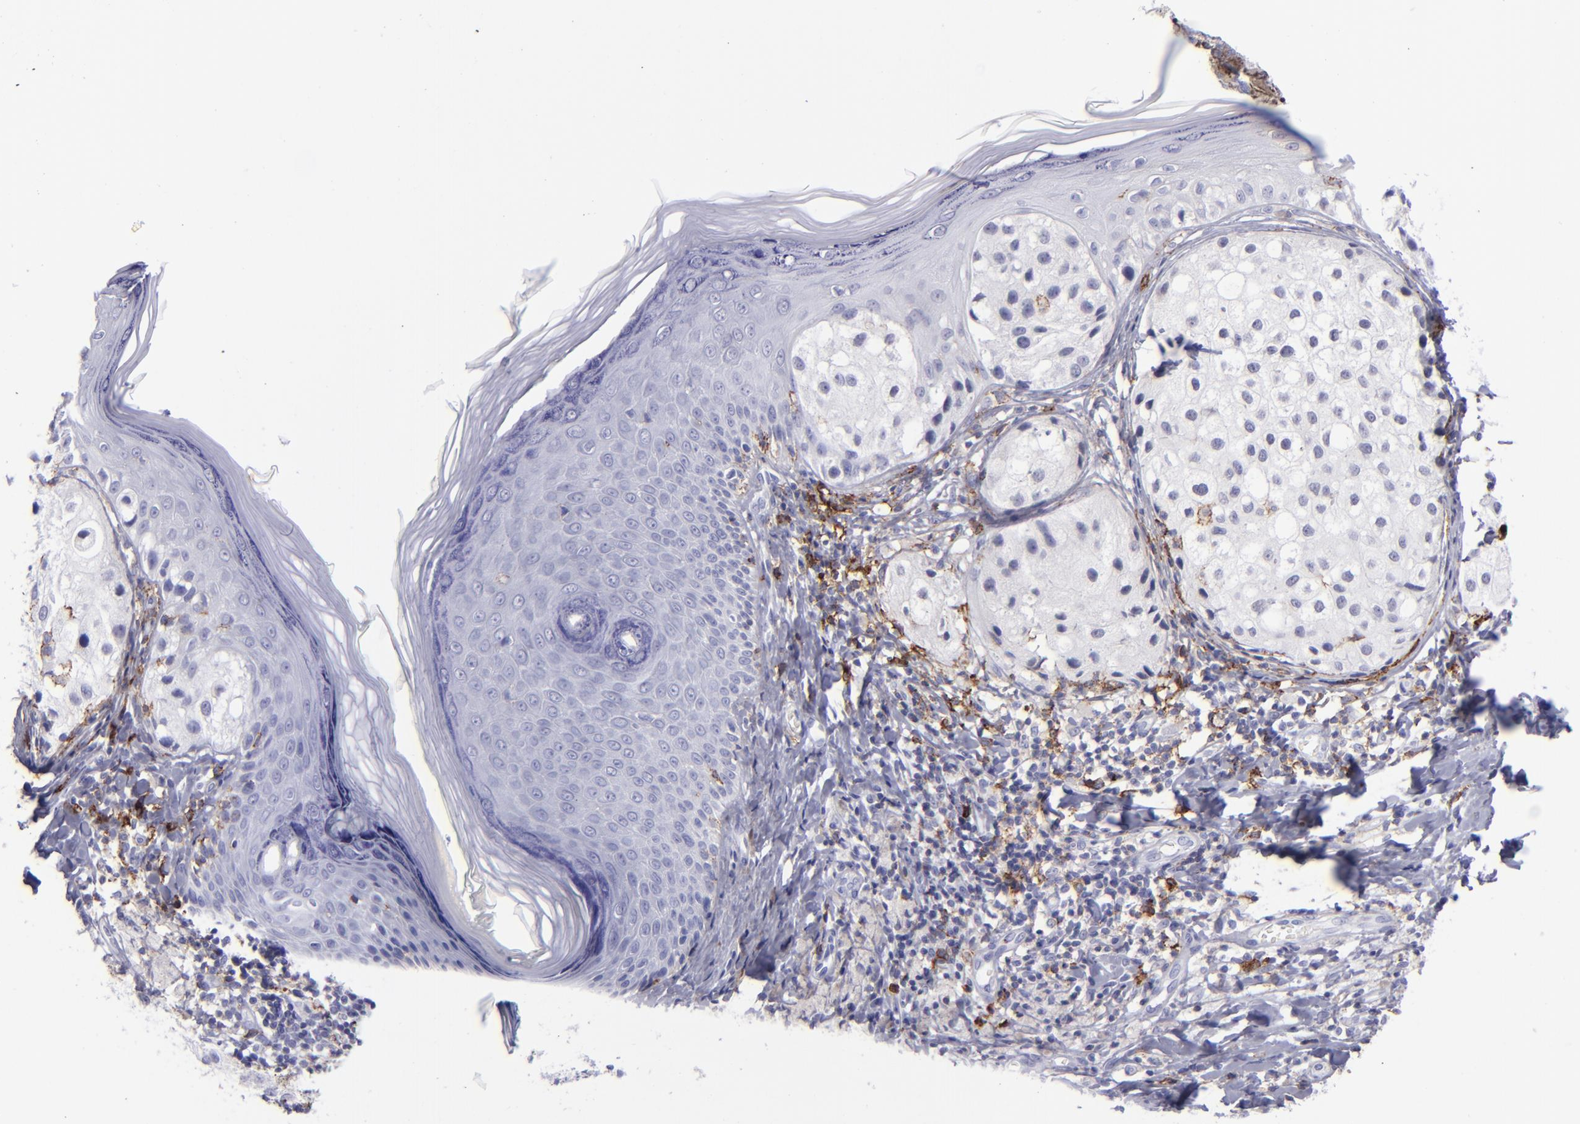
{"staining": {"intensity": "negative", "quantity": "none", "location": "none"}, "tissue": "melanoma", "cell_type": "Tumor cells", "image_type": "cancer", "snomed": [{"axis": "morphology", "description": "Malignant melanoma, NOS"}, {"axis": "topography", "description": "Skin"}], "caption": "An image of malignant melanoma stained for a protein displays no brown staining in tumor cells.", "gene": "SELPLG", "patient": {"sex": "male", "age": 23}}